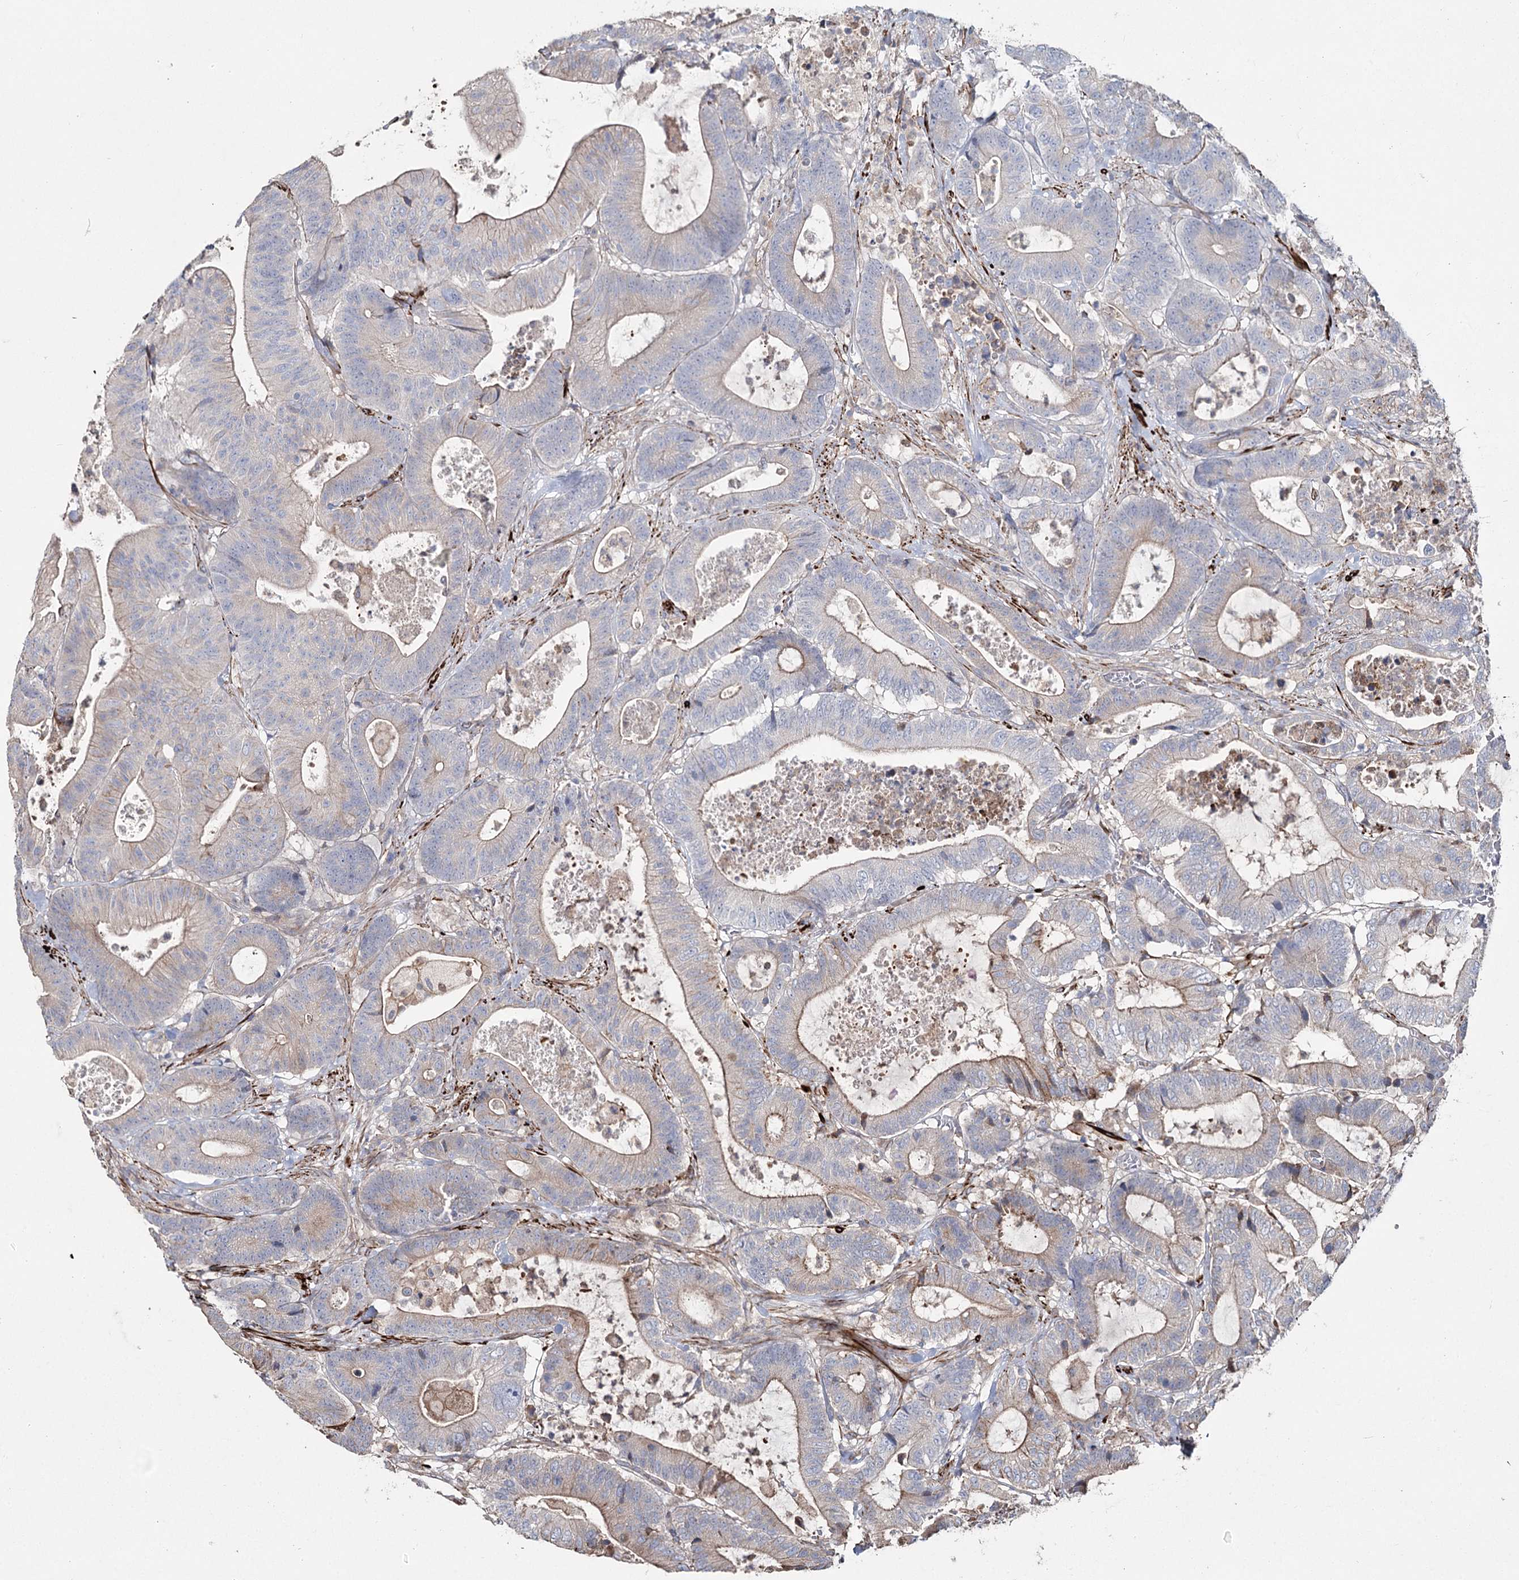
{"staining": {"intensity": "weak", "quantity": "25%-75%", "location": "cytoplasmic/membranous"}, "tissue": "colorectal cancer", "cell_type": "Tumor cells", "image_type": "cancer", "snomed": [{"axis": "morphology", "description": "Adenocarcinoma, NOS"}, {"axis": "topography", "description": "Colon"}], "caption": "High-magnification brightfield microscopy of colorectal adenocarcinoma stained with DAB (brown) and counterstained with hematoxylin (blue). tumor cells exhibit weak cytoplasmic/membranous staining is identified in approximately25%-75% of cells.", "gene": "SUMF1", "patient": {"sex": "female", "age": 84}}